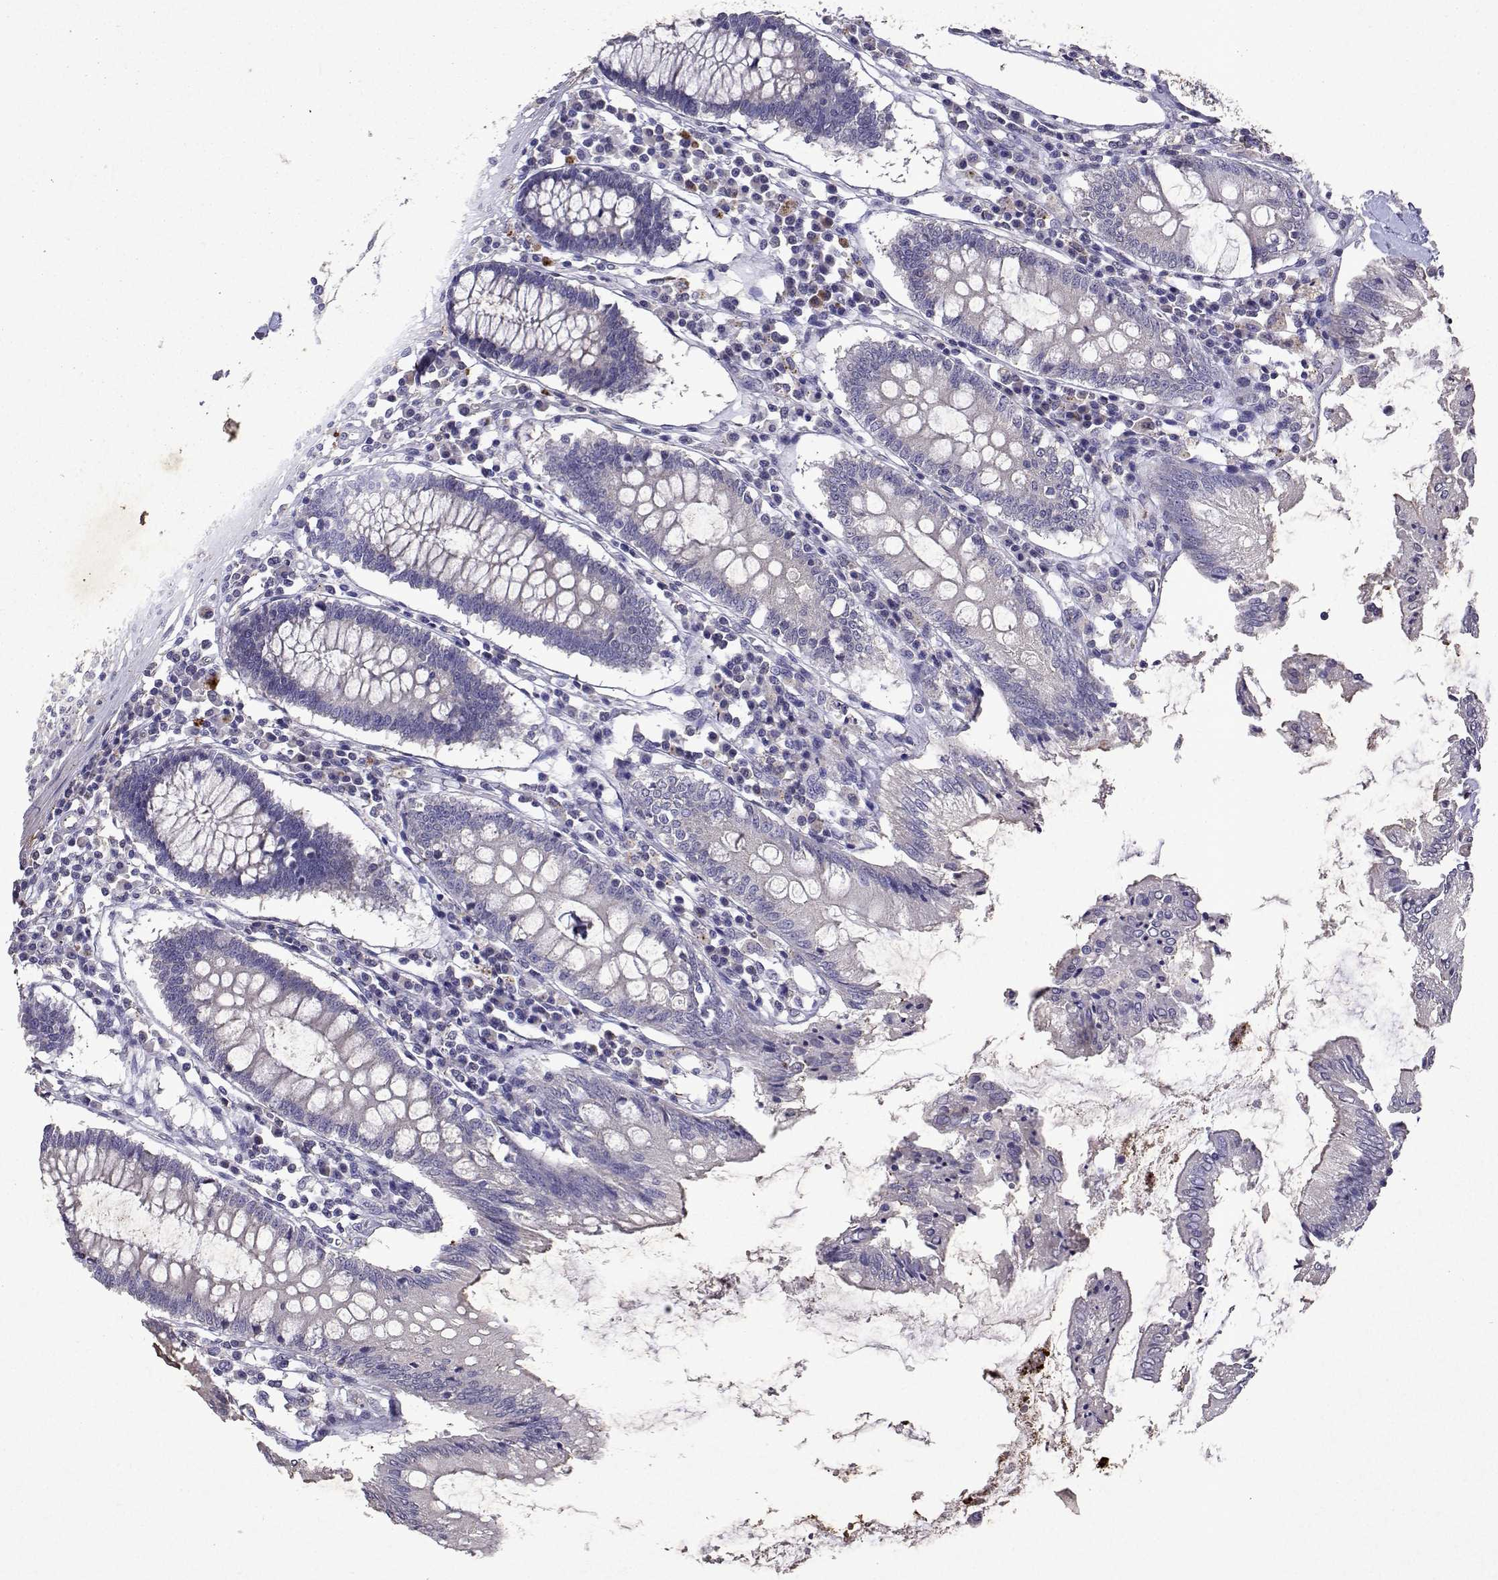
{"staining": {"intensity": "negative", "quantity": "none", "location": "none"}, "tissue": "colon", "cell_type": "Endothelial cells", "image_type": "normal", "snomed": [{"axis": "morphology", "description": "Normal tissue, NOS"}, {"axis": "morphology", "description": "Adenocarcinoma, NOS"}, {"axis": "topography", "description": "Colon"}], "caption": "This is an immunohistochemistry (IHC) micrograph of normal human colon. There is no expression in endothelial cells.", "gene": "DUSP28", "patient": {"sex": "male", "age": 83}}